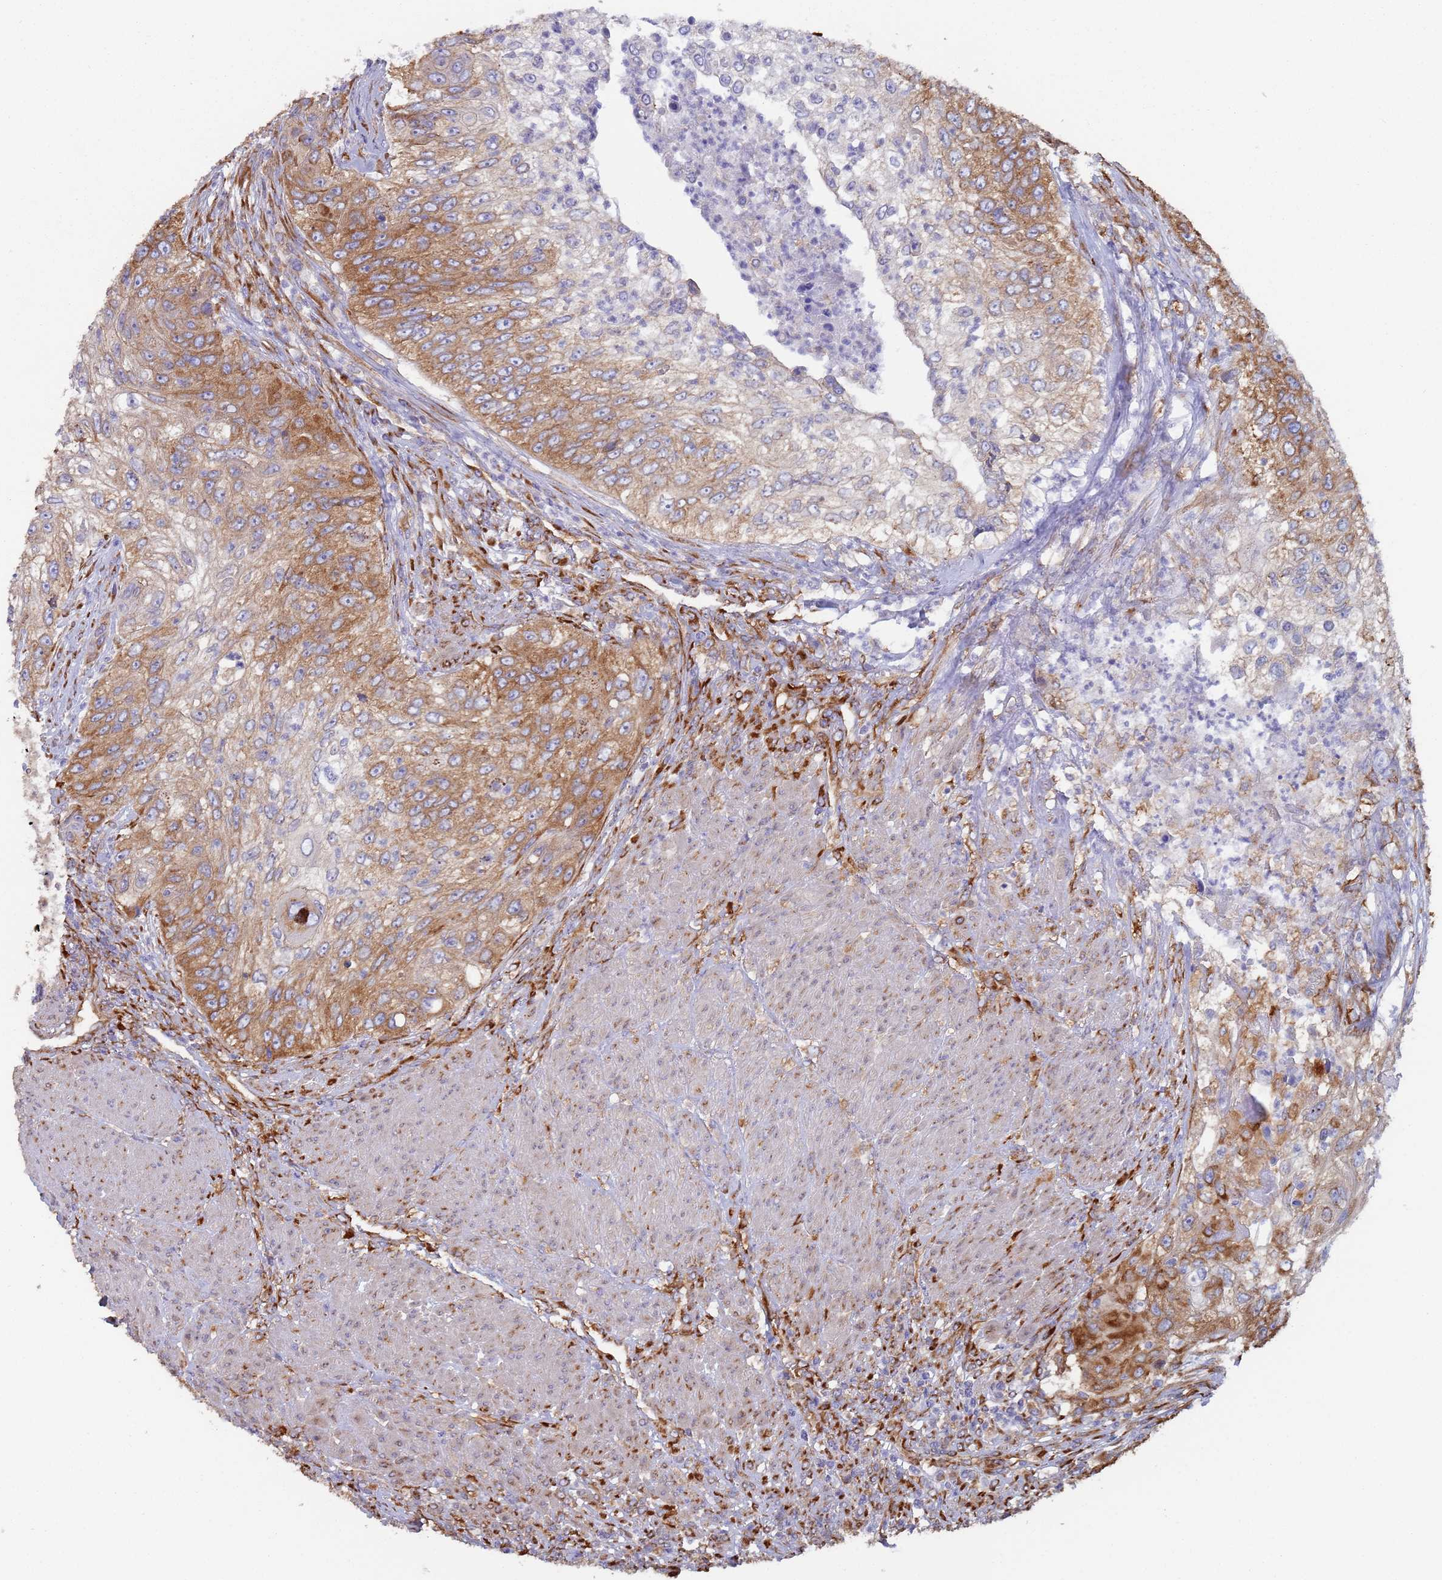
{"staining": {"intensity": "strong", "quantity": "25%-75%", "location": "cytoplasmic/membranous"}, "tissue": "urothelial cancer", "cell_type": "Tumor cells", "image_type": "cancer", "snomed": [{"axis": "morphology", "description": "Urothelial carcinoma, High grade"}, {"axis": "topography", "description": "Urinary bladder"}], "caption": "A photomicrograph of human high-grade urothelial carcinoma stained for a protein displays strong cytoplasmic/membranous brown staining in tumor cells.", "gene": "ZNF844", "patient": {"sex": "female", "age": 60}}